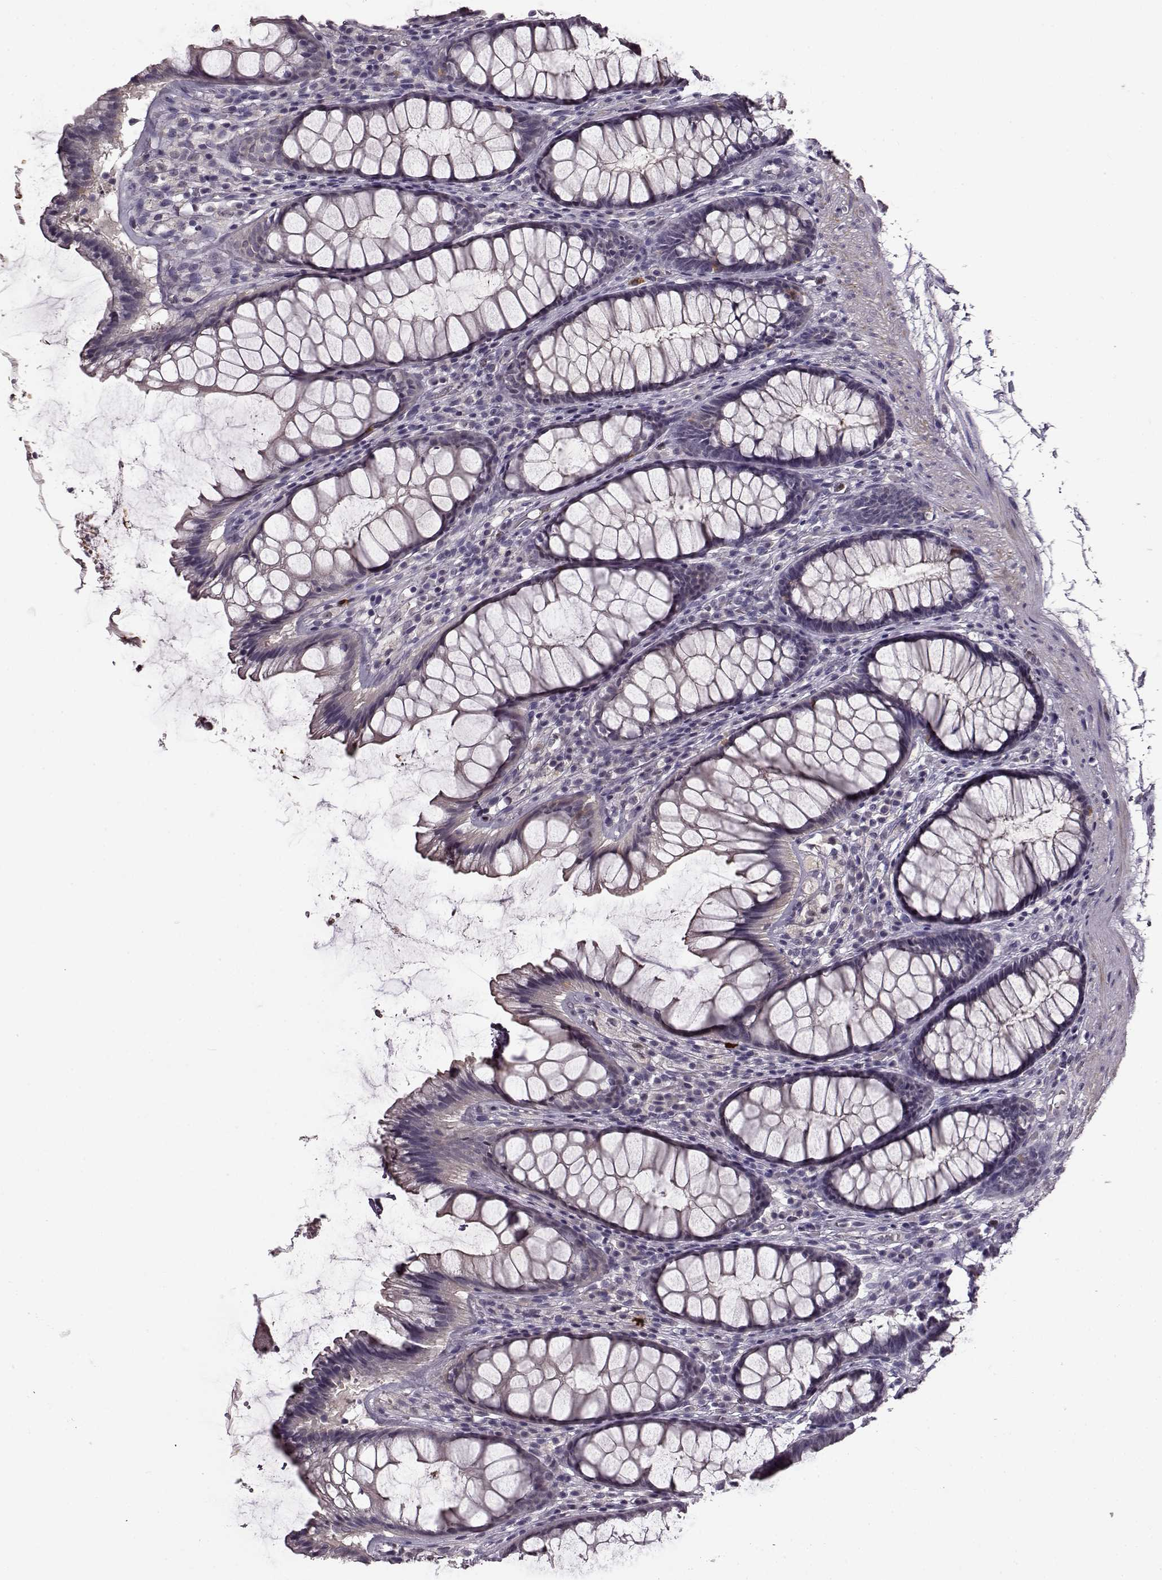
{"staining": {"intensity": "negative", "quantity": "none", "location": "none"}, "tissue": "rectum", "cell_type": "Glandular cells", "image_type": "normal", "snomed": [{"axis": "morphology", "description": "Normal tissue, NOS"}, {"axis": "topography", "description": "Rectum"}], "caption": "Glandular cells are negative for protein expression in unremarkable human rectum. The staining is performed using DAB brown chromogen with nuclei counter-stained in using hematoxylin.", "gene": "CNGA3", "patient": {"sex": "male", "age": 72}}